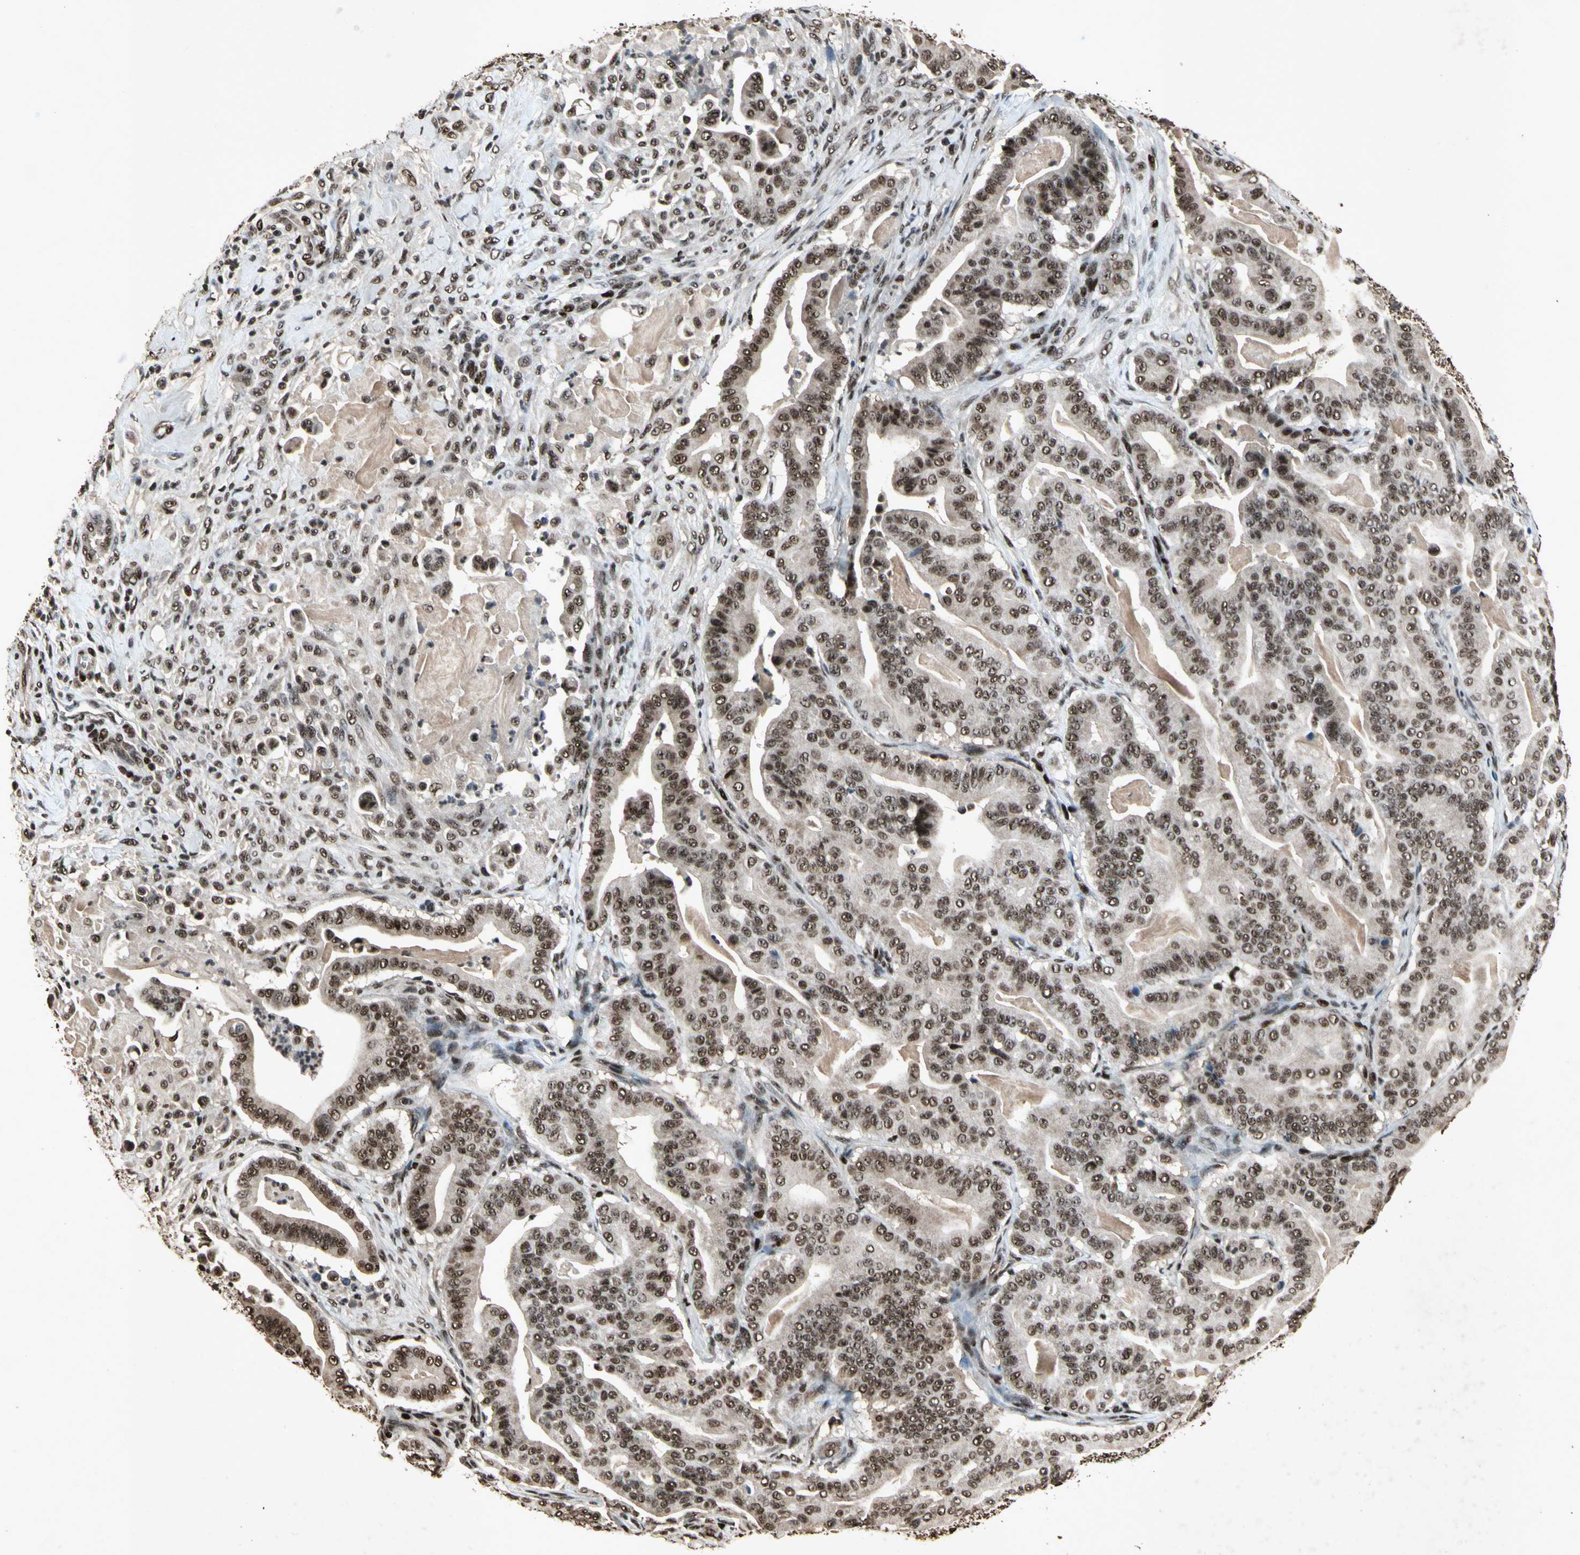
{"staining": {"intensity": "strong", "quantity": ">75%", "location": "nuclear"}, "tissue": "pancreatic cancer", "cell_type": "Tumor cells", "image_type": "cancer", "snomed": [{"axis": "morphology", "description": "Adenocarcinoma, NOS"}, {"axis": "topography", "description": "Pancreas"}], "caption": "This histopathology image exhibits immunohistochemistry staining of pancreatic cancer, with high strong nuclear expression in about >75% of tumor cells.", "gene": "TBX2", "patient": {"sex": "male", "age": 63}}